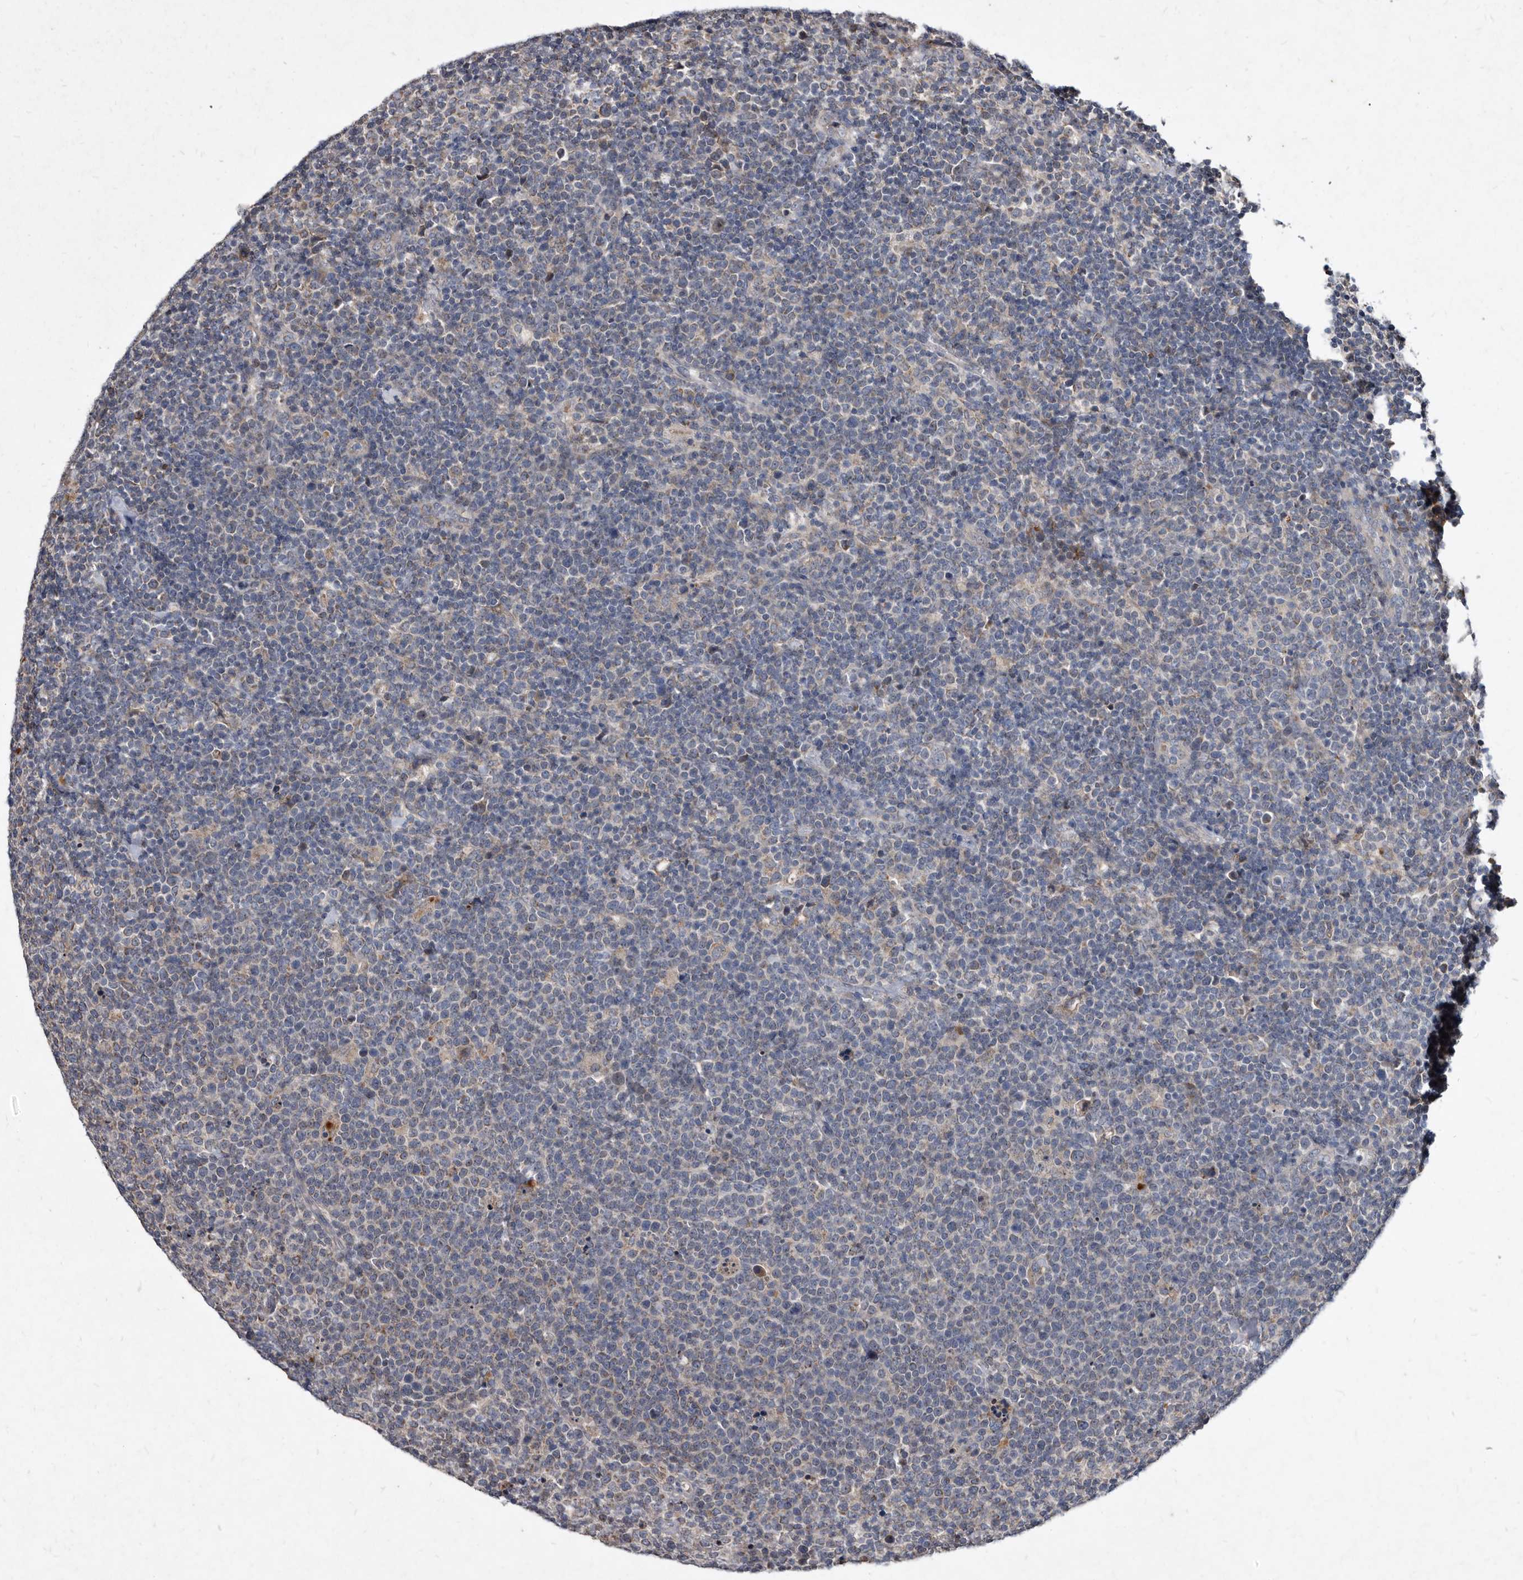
{"staining": {"intensity": "negative", "quantity": "none", "location": "none"}, "tissue": "lymphoma", "cell_type": "Tumor cells", "image_type": "cancer", "snomed": [{"axis": "morphology", "description": "Malignant lymphoma, non-Hodgkin's type, High grade"}, {"axis": "topography", "description": "Lymph node"}], "caption": "Tumor cells are negative for protein expression in human malignant lymphoma, non-Hodgkin's type (high-grade). (DAB (3,3'-diaminobenzidine) immunohistochemistry with hematoxylin counter stain).", "gene": "YPEL3", "patient": {"sex": "male", "age": 61}}